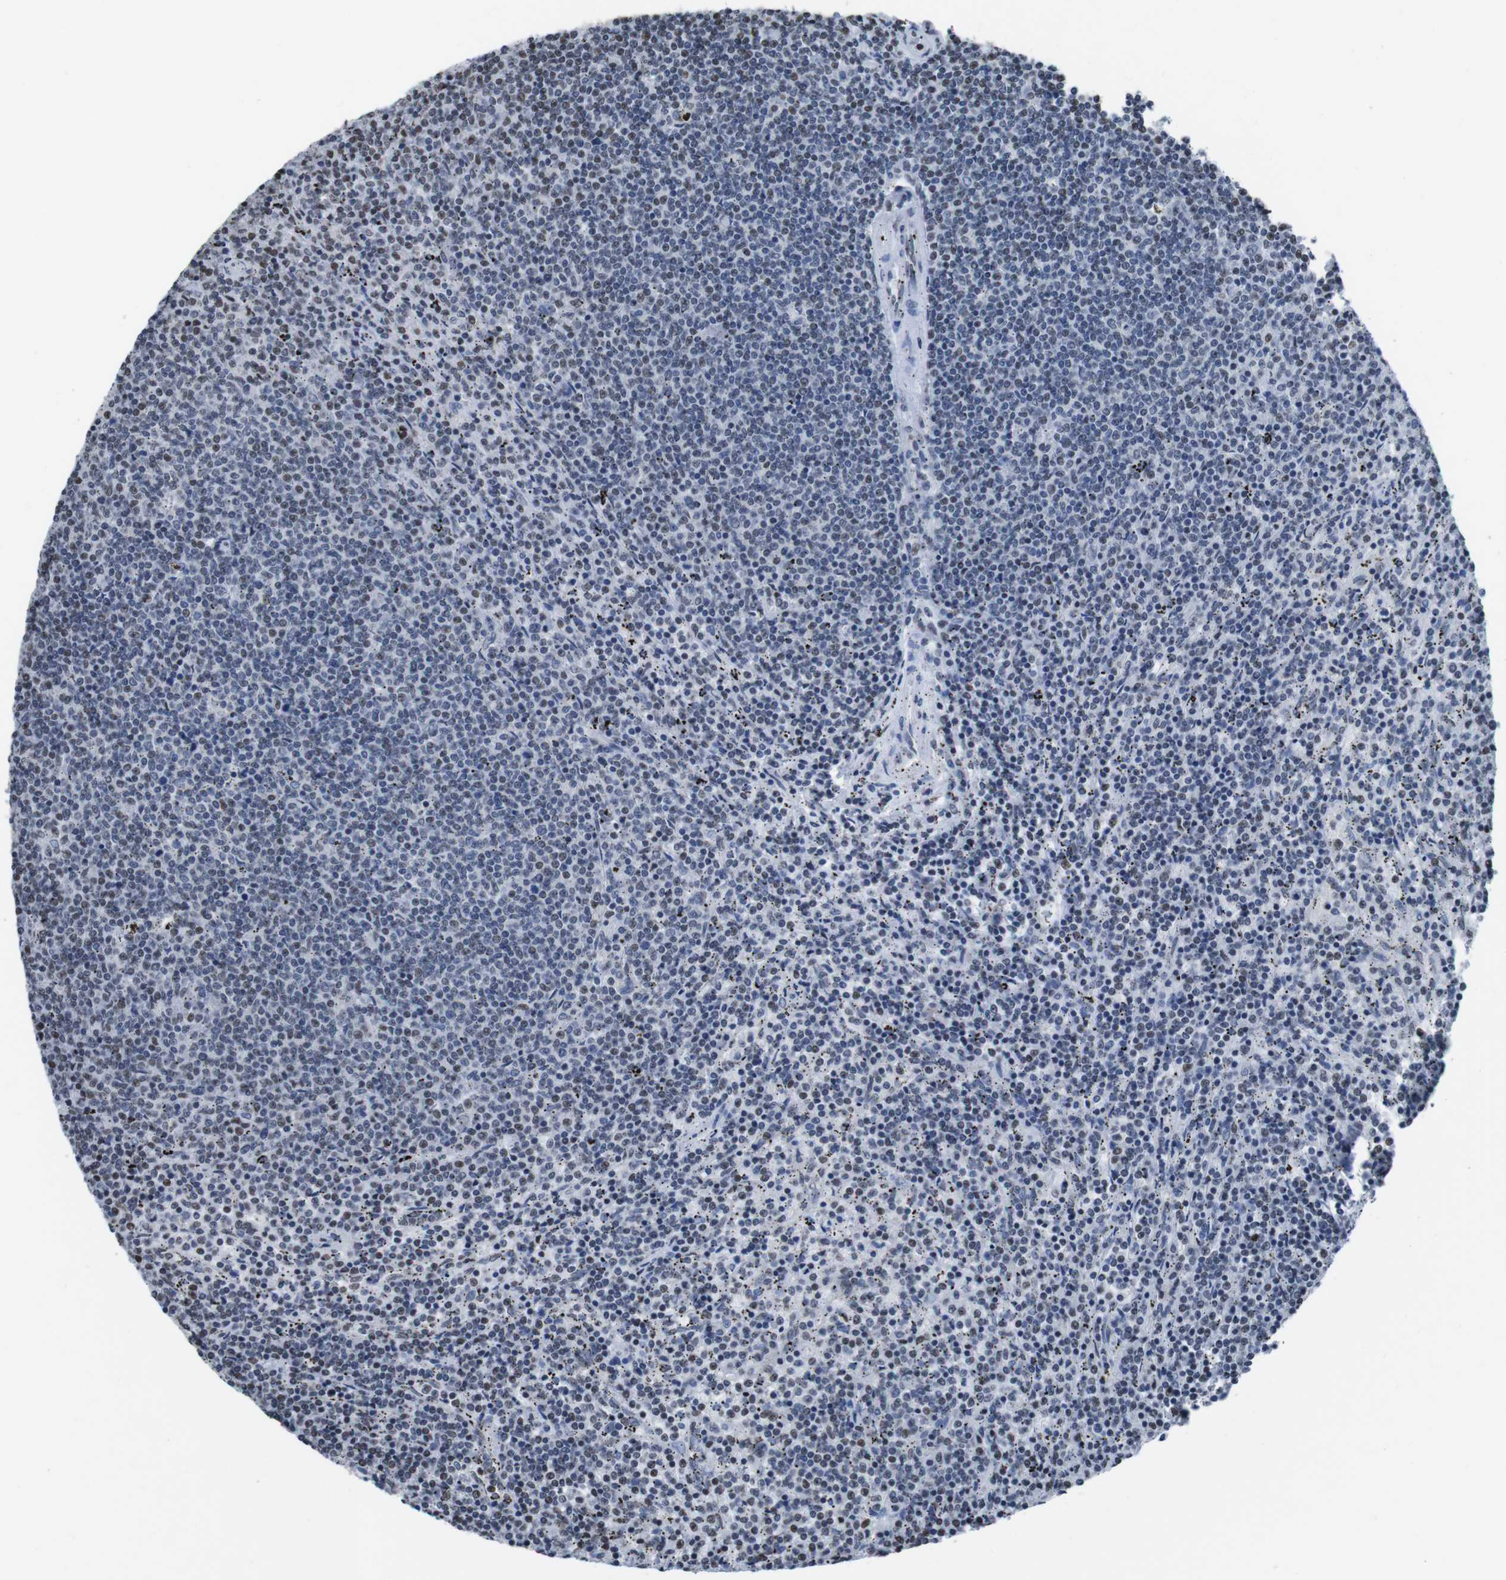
{"staining": {"intensity": "moderate", "quantity": "<25%", "location": "nuclear"}, "tissue": "lymphoma", "cell_type": "Tumor cells", "image_type": "cancer", "snomed": [{"axis": "morphology", "description": "Malignant lymphoma, non-Hodgkin's type, Low grade"}, {"axis": "topography", "description": "Spleen"}], "caption": "Human low-grade malignant lymphoma, non-Hodgkin's type stained with a brown dye exhibits moderate nuclear positive expression in approximately <25% of tumor cells.", "gene": "PIP4P2", "patient": {"sex": "female", "age": 50}}